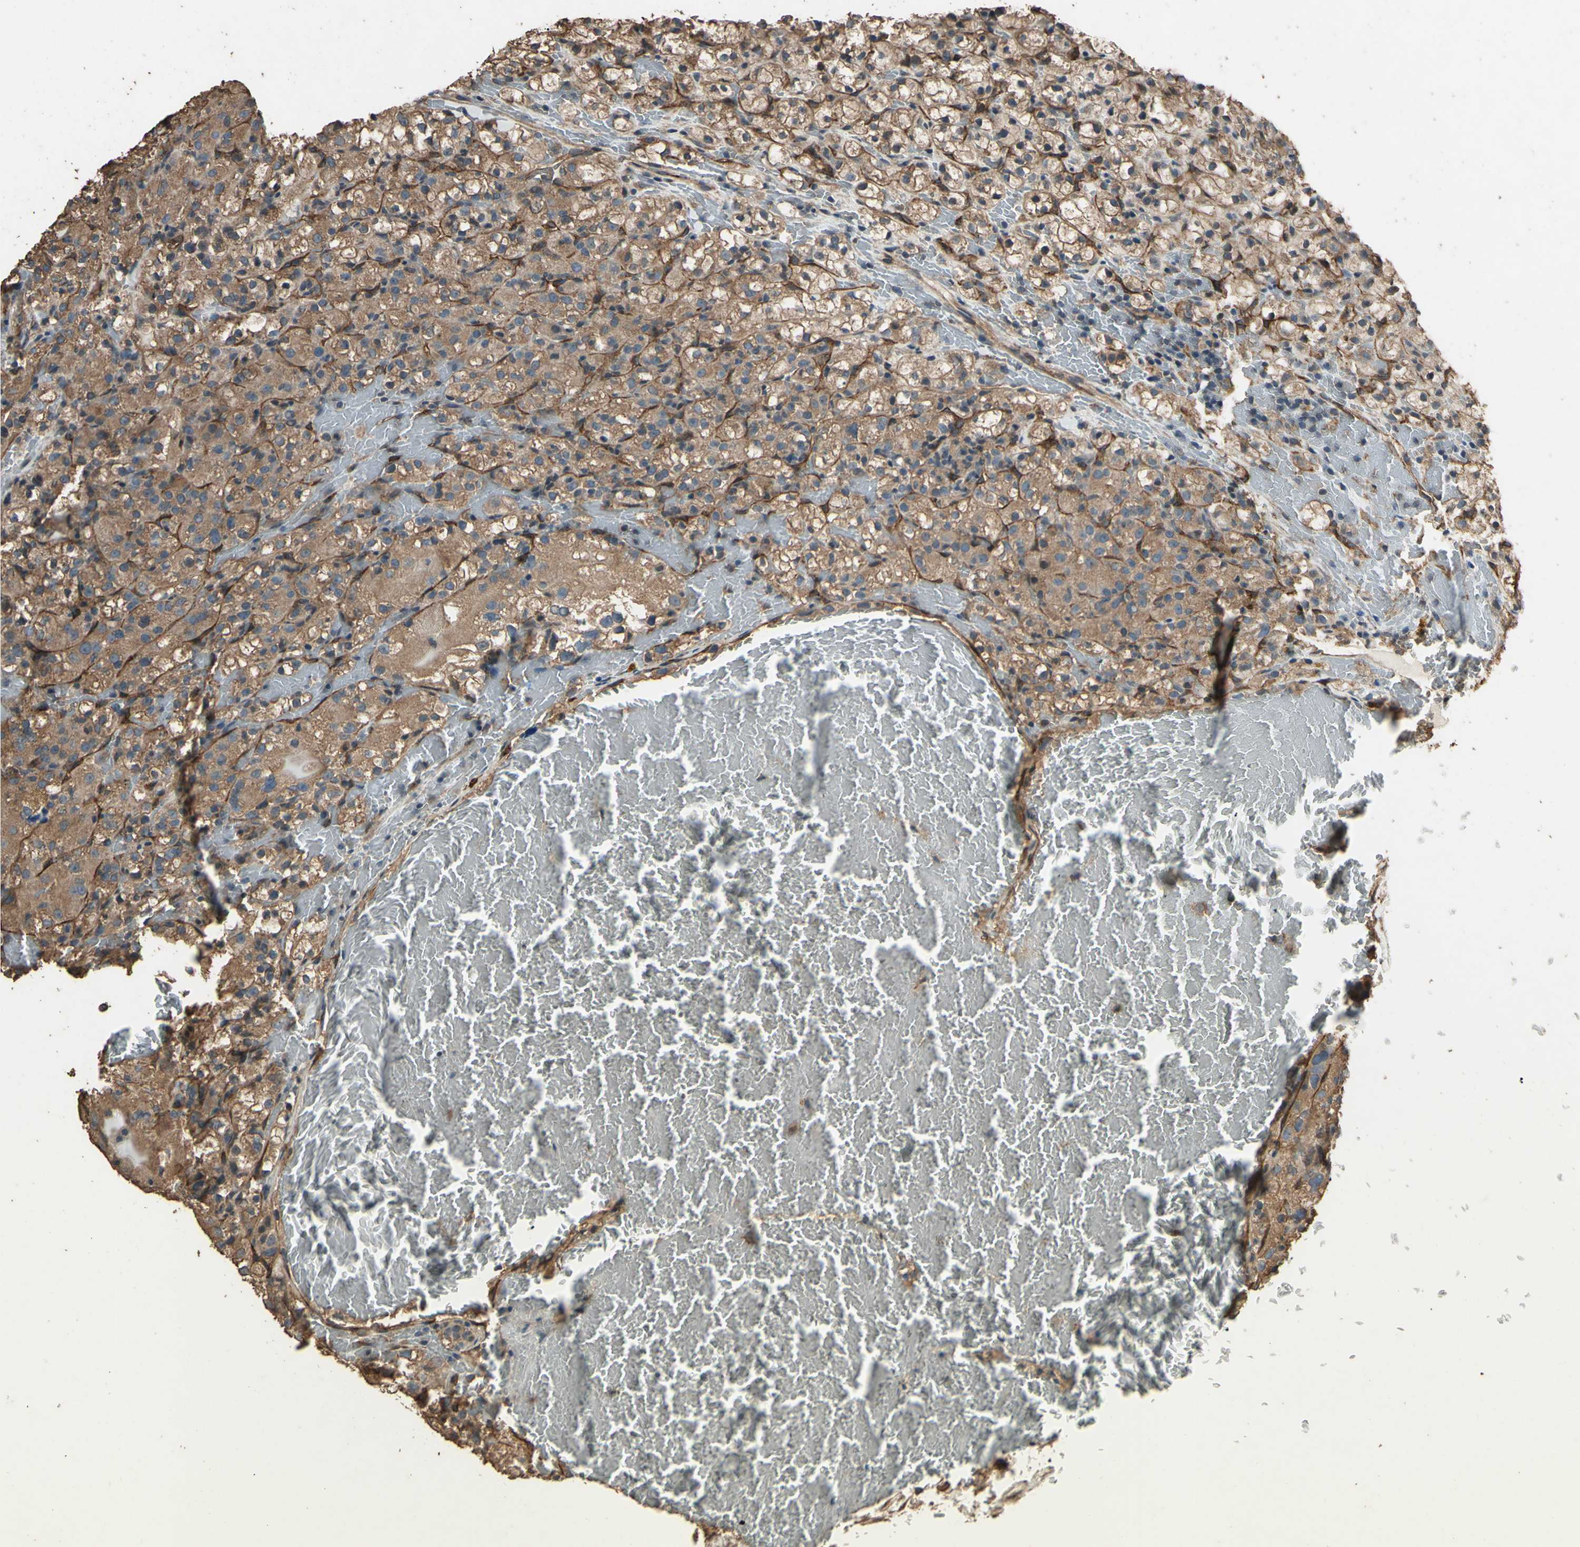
{"staining": {"intensity": "moderate", "quantity": ">75%", "location": "cytoplasmic/membranous"}, "tissue": "renal cancer", "cell_type": "Tumor cells", "image_type": "cancer", "snomed": [{"axis": "morphology", "description": "Adenocarcinoma, NOS"}, {"axis": "topography", "description": "Kidney"}], "caption": "Renal adenocarcinoma stained for a protein (brown) displays moderate cytoplasmic/membranous positive staining in about >75% of tumor cells.", "gene": "TSPO", "patient": {"sex": "male", "age": 61}}